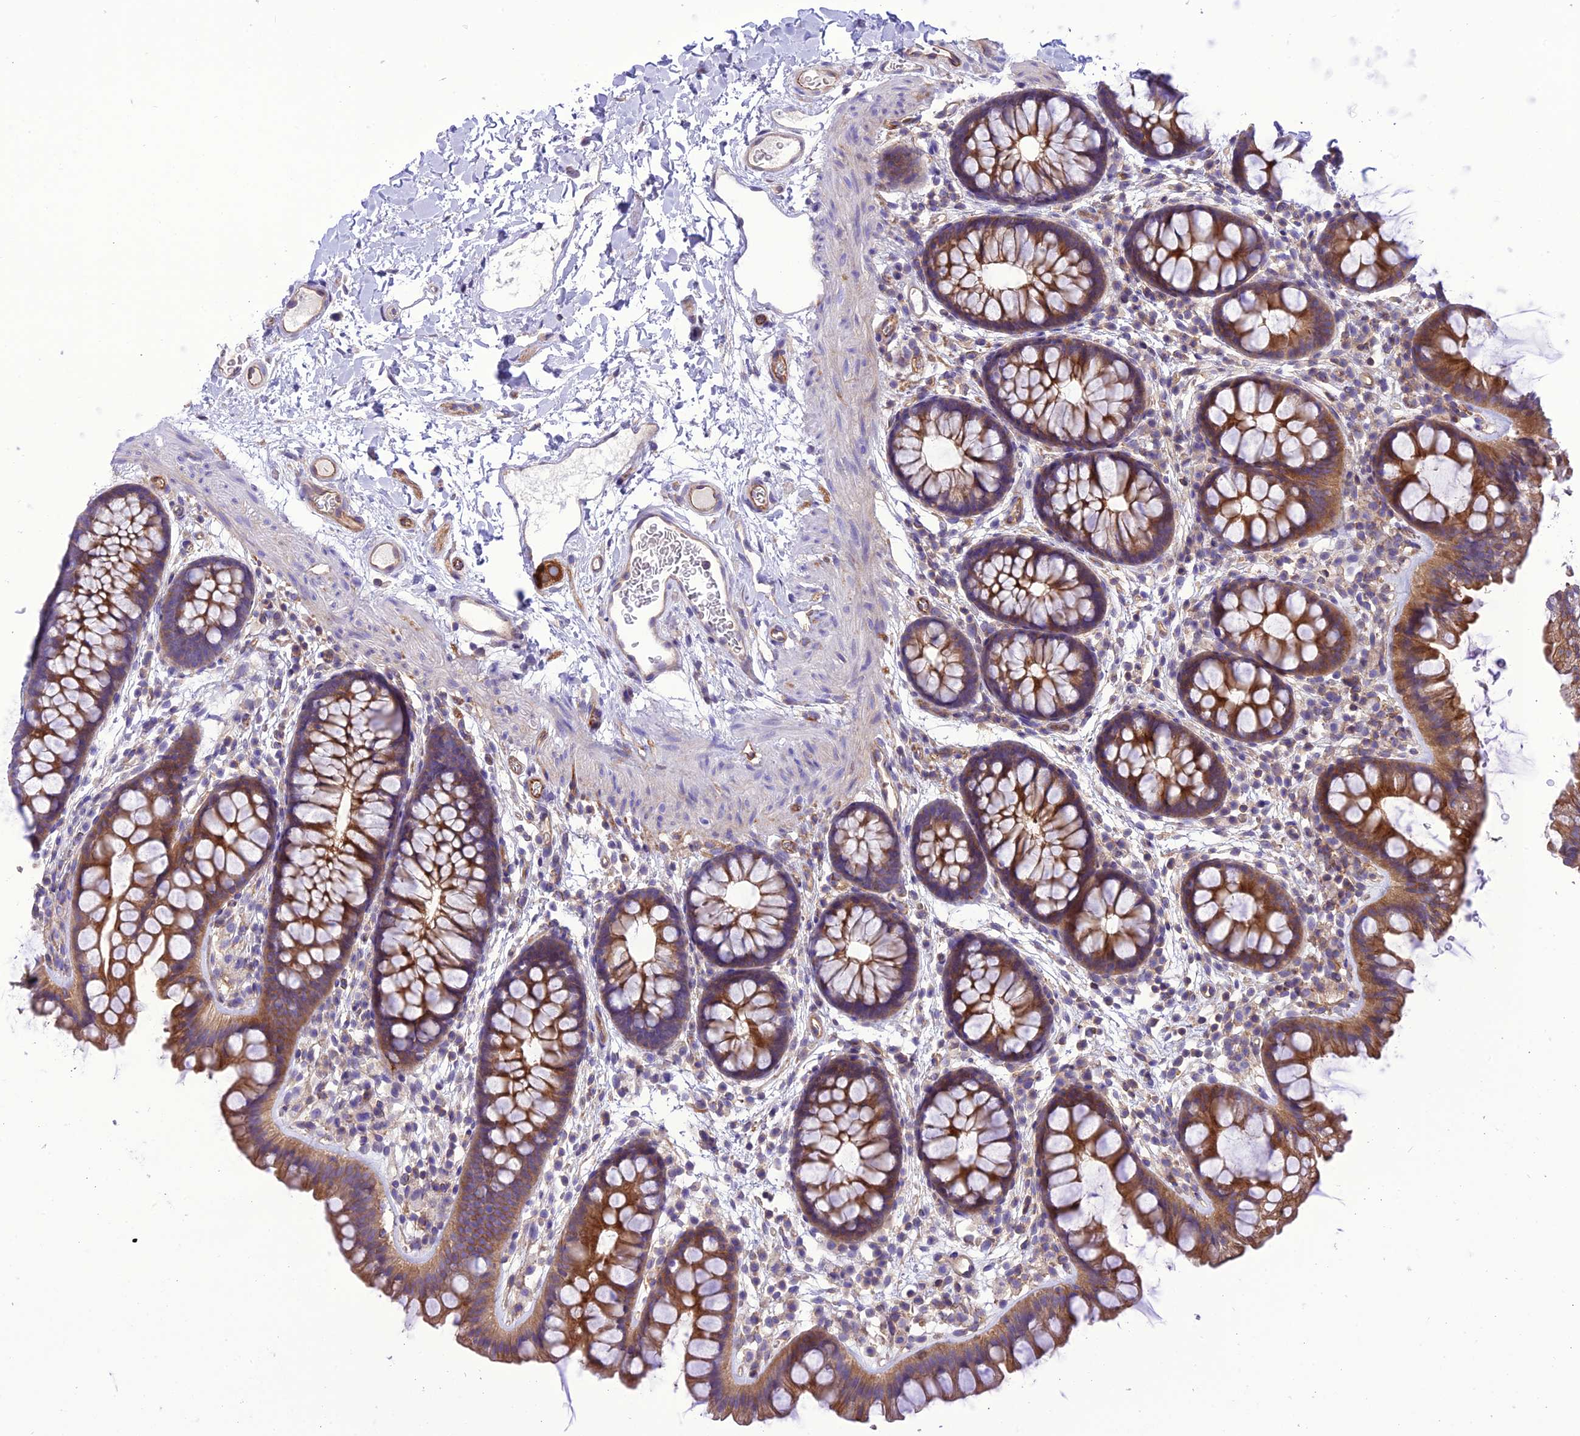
{"staining": {"intensity": "weak", "quantity": ">75%", "location": "cytoplasmic/membranous"}, "tissue": "colon", "cell_type": "Endothelial cells", "image_type": "normal", "snomed": [{"axis": "morphology", "description": "Normal tissue, NOS"}, {"axis": "topography", "description": "Colon"}], "caption": "Endothelial cells display low levels of weak cytoplasmic/membranous expression in approximately >75% of cells in unremarkable colon. (DAB (3,3'-diaminobenzidine) IHC, brown staining for protein, blue staining for nuclei).", "gene": "PPFIA3", "patient": {"sex": "female", "age": 62}}